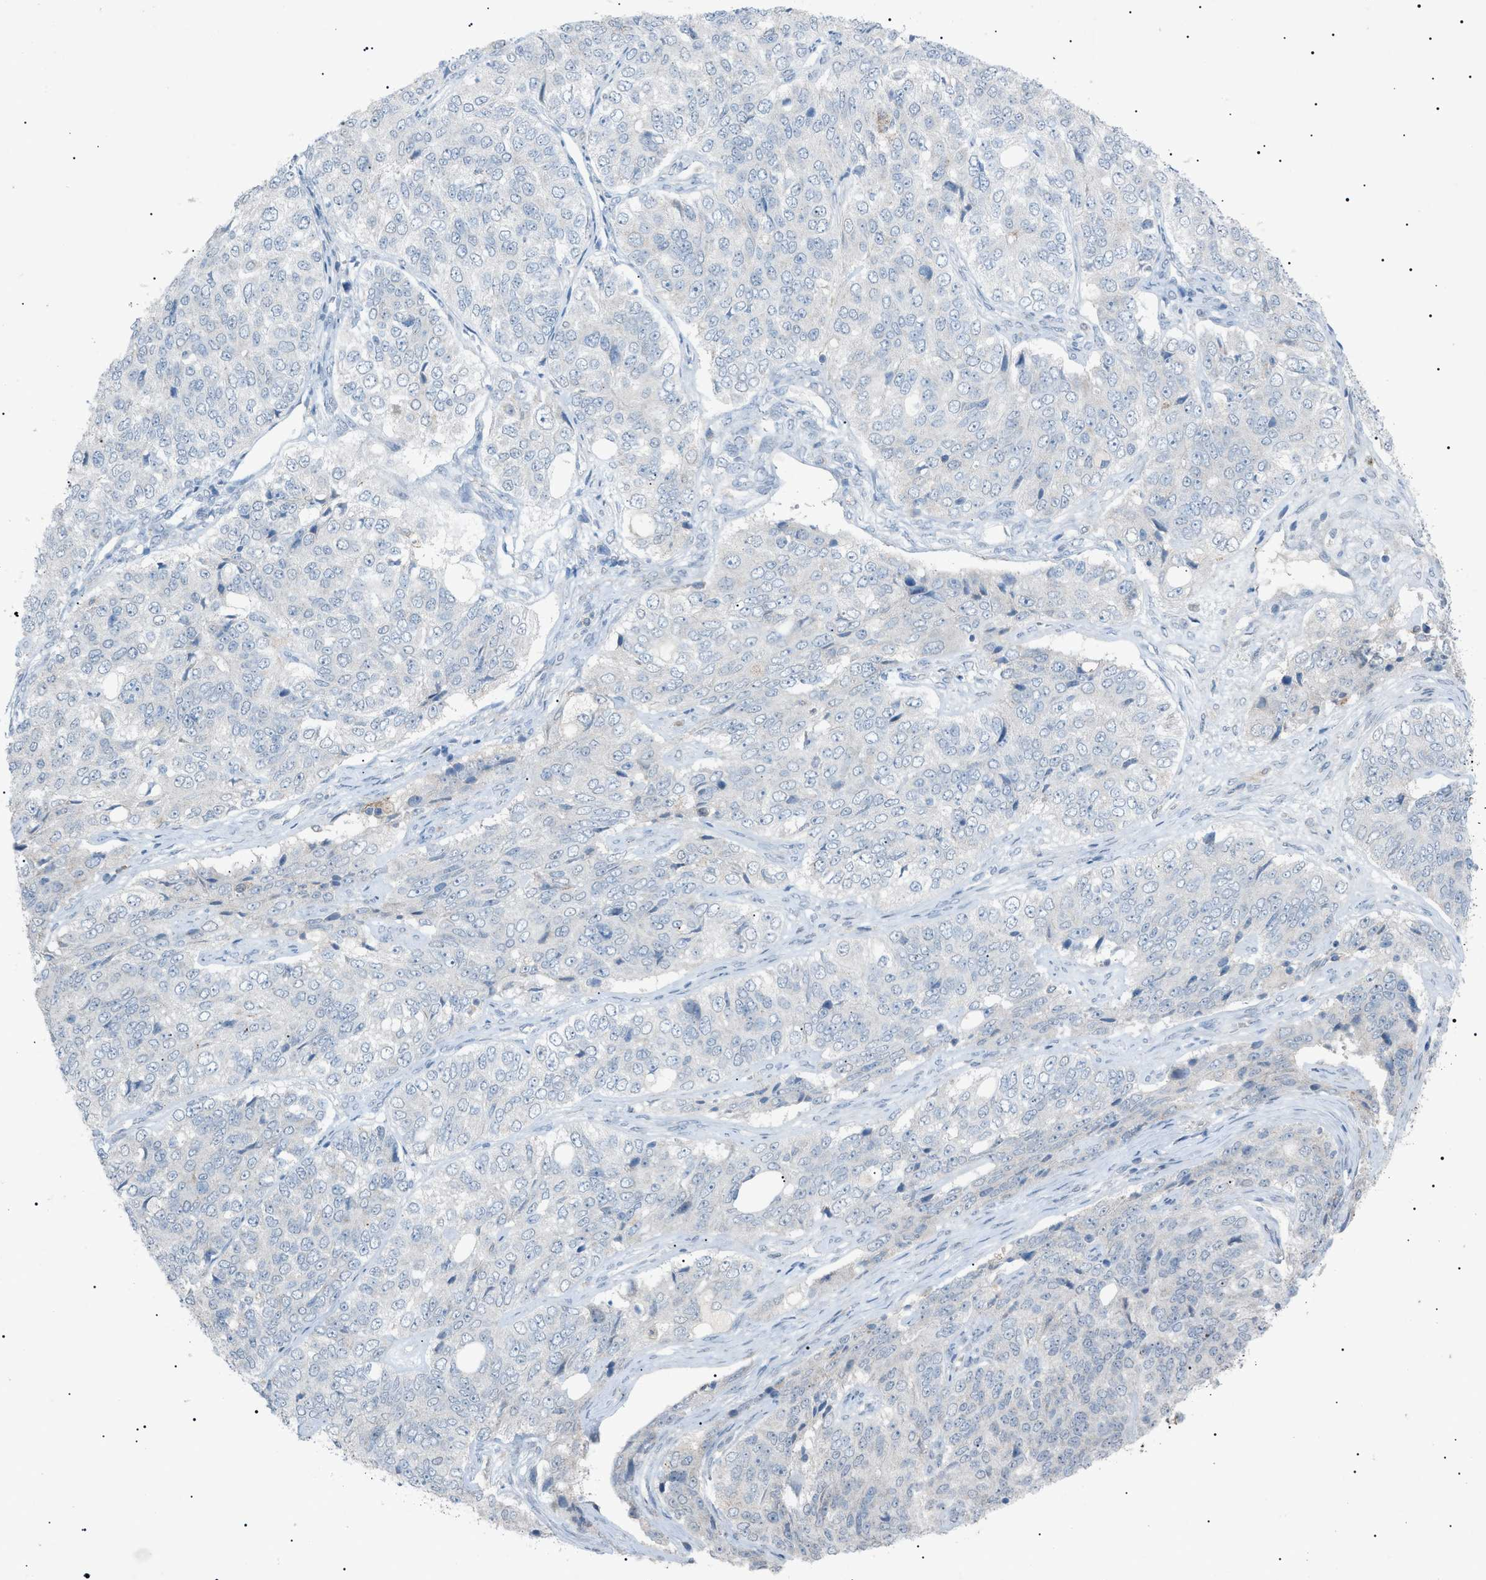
{"staining": {"intensity": "negative", "quantity": "none", "location": "none"}, "tissue": "ovarian cancer", "cell_type": "Tumor cells", "image_type": "cancer", "snomed": [{"axis": "morphology", "description": "Carcinoma, endometroid"}, {"axis": "topography", "description": "Ovary"}], "caption": "Immunohistochemistry (IHC) image of human endometroid carcinoma (ovarian) stained for a protein (brown), which reveals no positivity in tumor cells.", "gene": "BTK", "patient": {"sex": "female", "age": 51}}